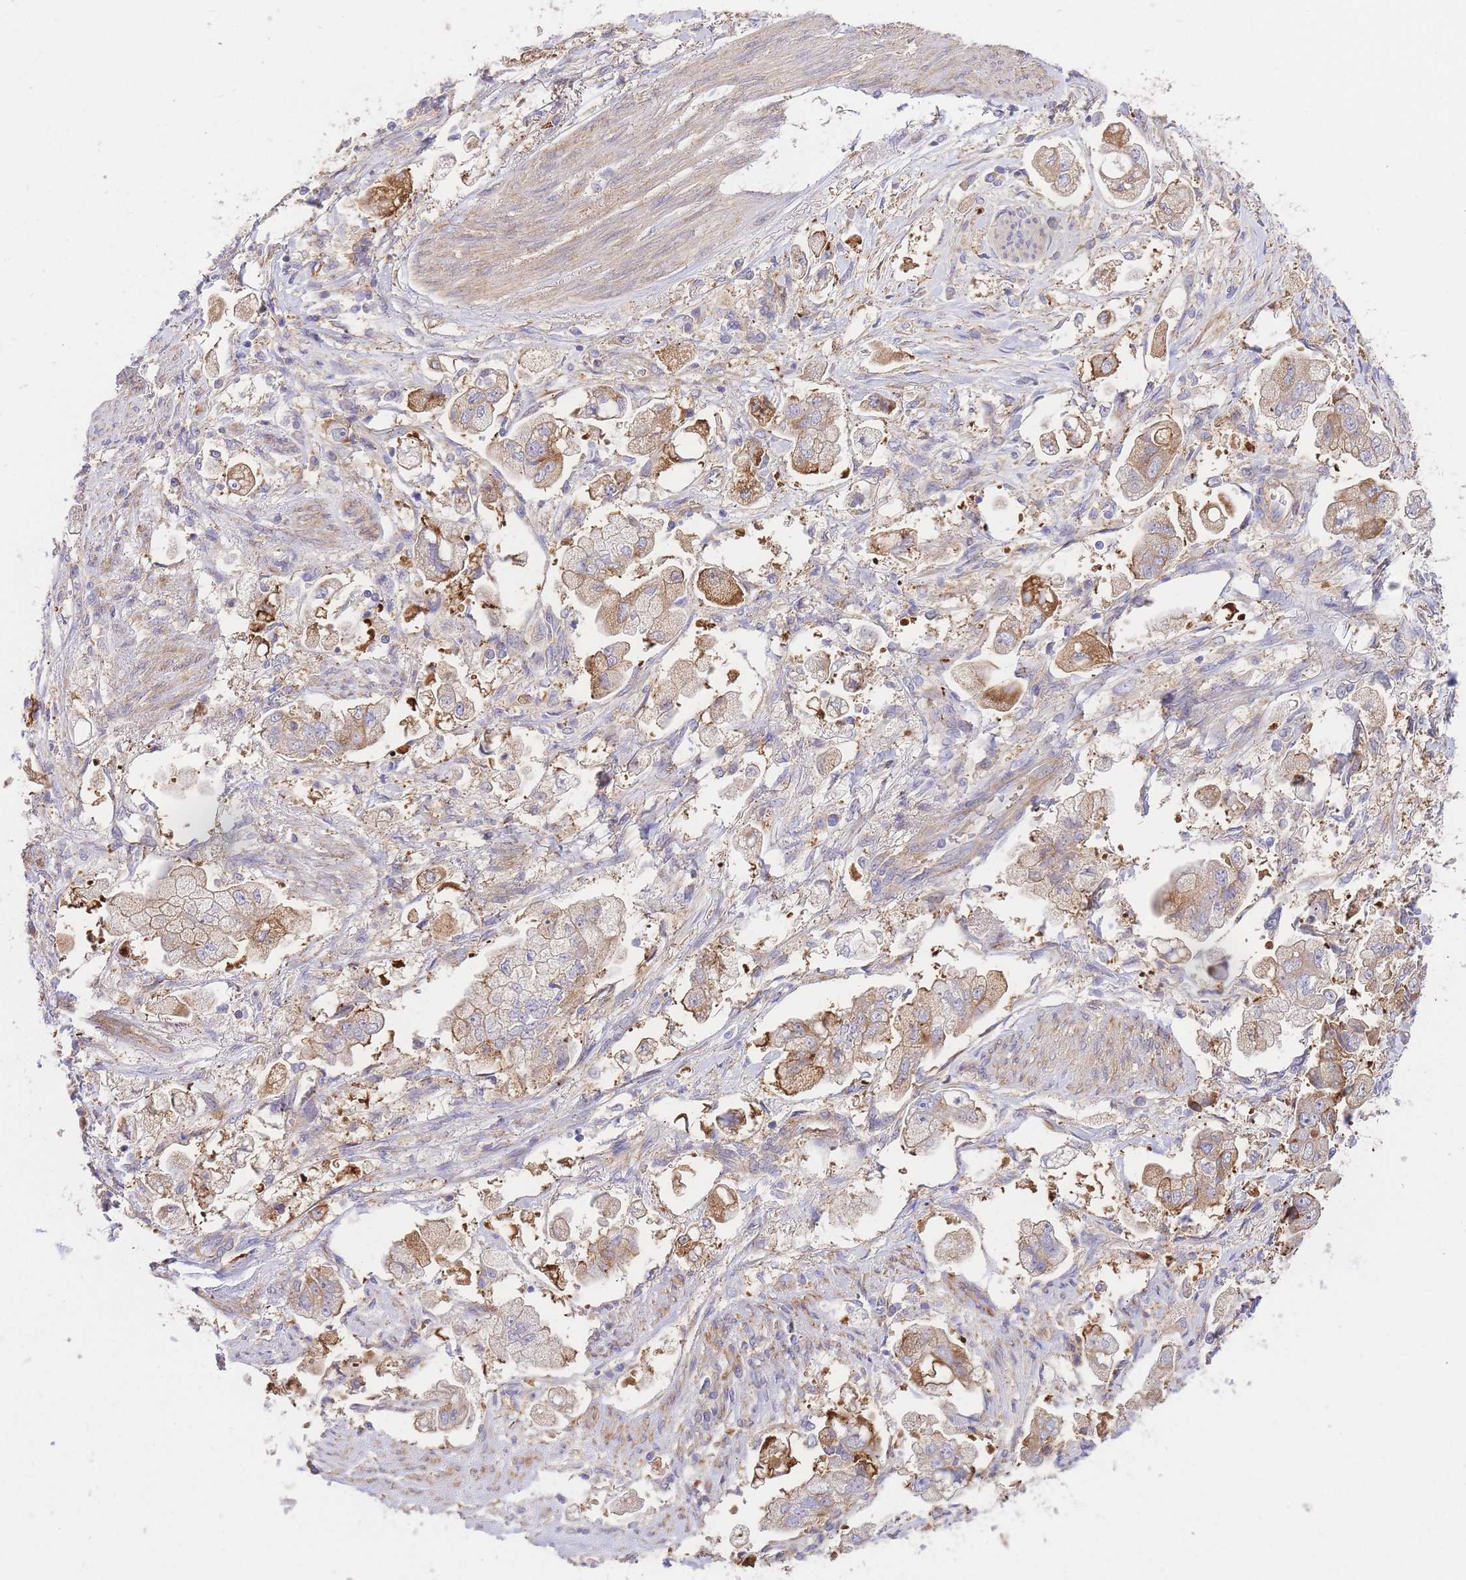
{"staining": {"intensity": "moderate", "quantity": "25%-75%", "location": "cytoplasmic/membranous"}, "tissue": "stomach cancer", "cell_type": "Tumor cells", "image_type": "cancer", "snomed": [{"axis": "morphology", "description": "Adenocarcinoma, NOS"}, {"axis": "topography", "description": "Stomach"}], "caption": "Adenocarcinoma (stomach) tissue demonstrates moderate cytoplasmic/membranous staining in about 25%-75% of tumor cells, visualized by immunohistochemistry. (brown staining indicates protein expression, while blue staining denotes nuclei).", "gene": "INSYN2B", "patient": {"sex": "male", "age": 62}}